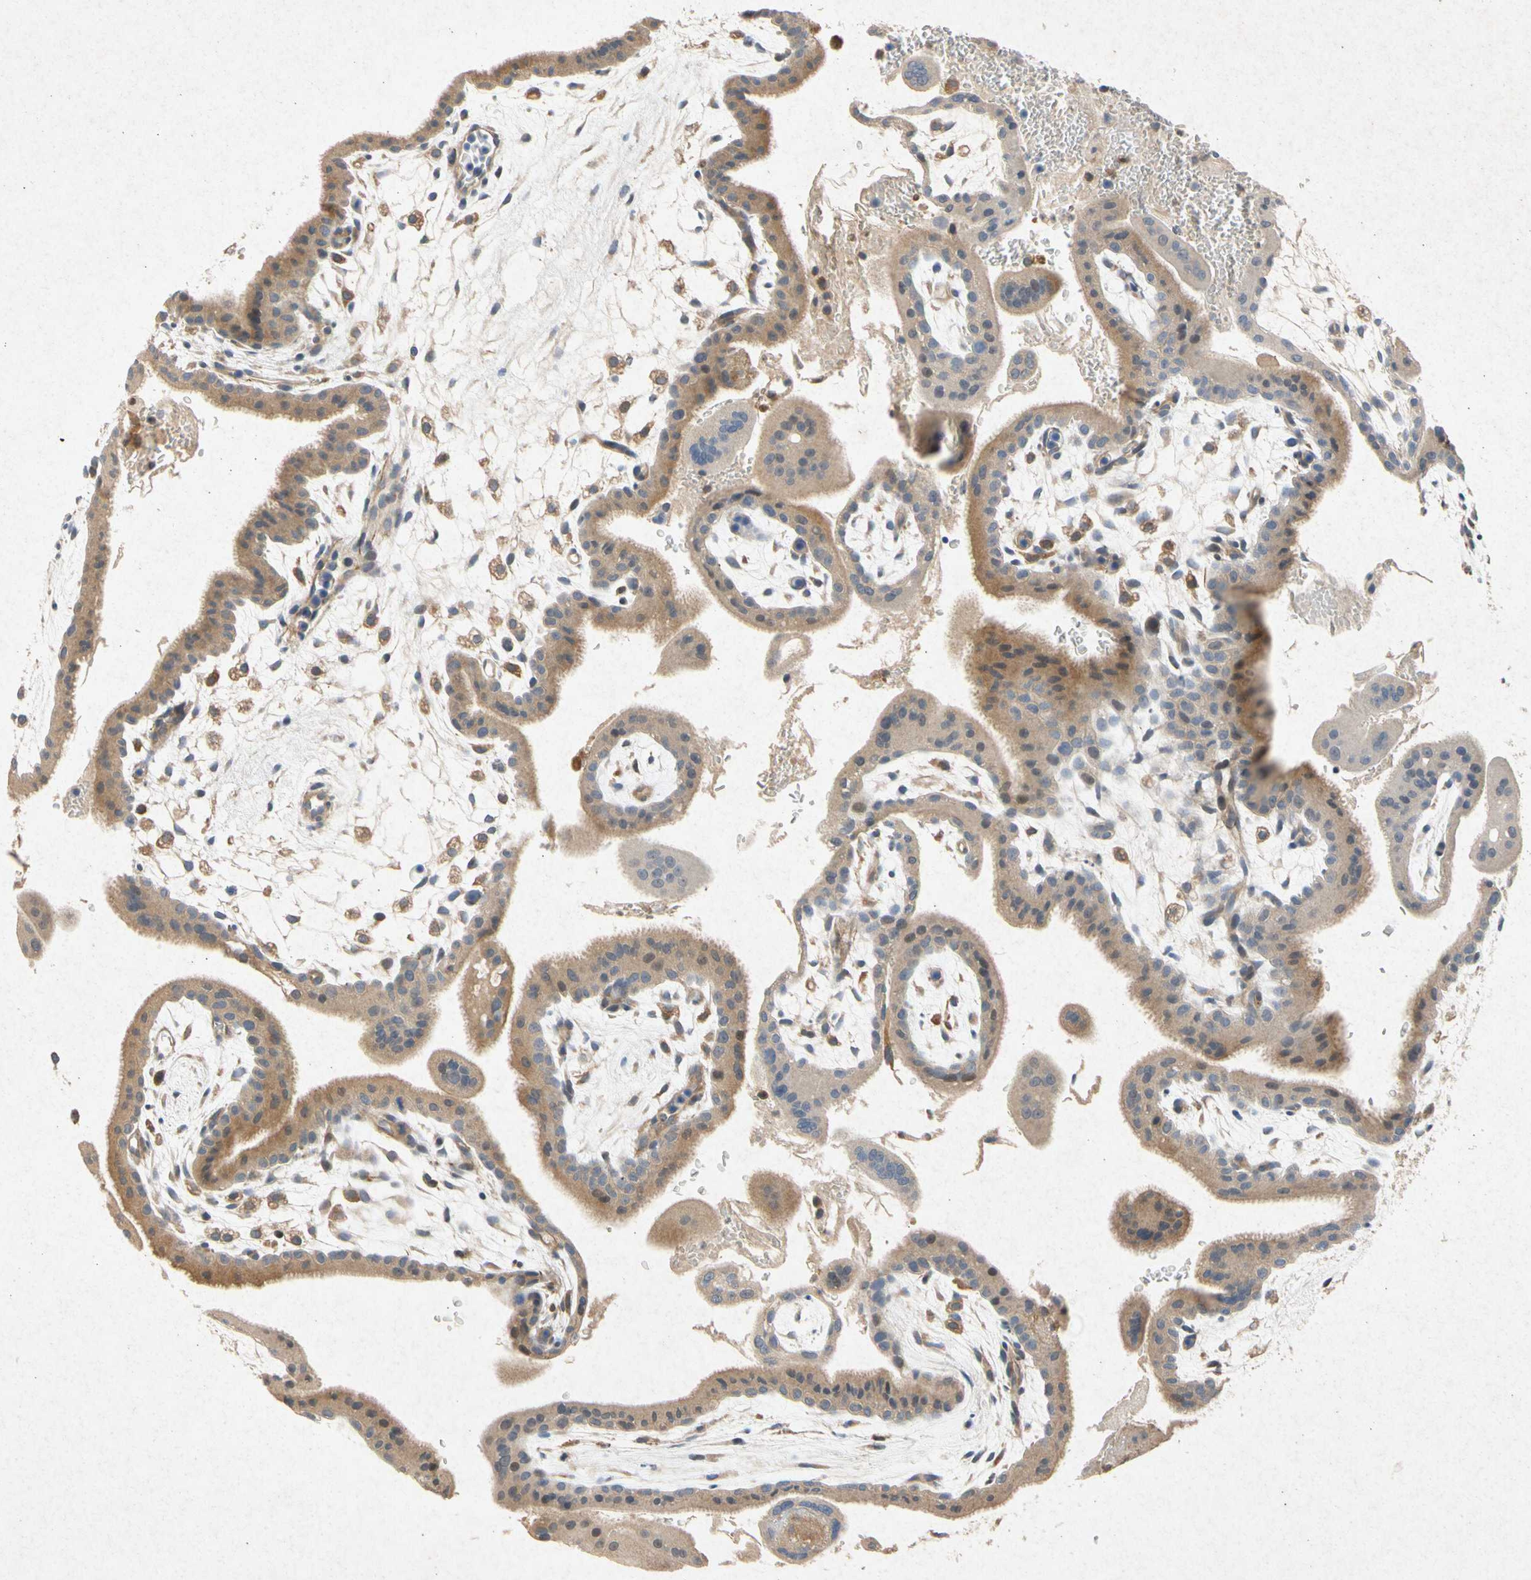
{"staining": {"intensity": "moderate", "quantity": "25%-75%", "location": "cytoplasmic/membranous"}, "tissue": "placenta", "cell_type": "Decidual cells", "image_type": "normal", "snomed": [{"axis": "morphology", "description": "Normal tissue, NOS"}, {"axis": "topography", "description": "Placenta"}], "caption": "Protein staining displays moderate cytoplasmic/membranous expression in about 25%-75% of decidual cells in unremarkable placenta.", "gene": "RPS6KA1", "patient": {"sex": "female", "age": 35}}